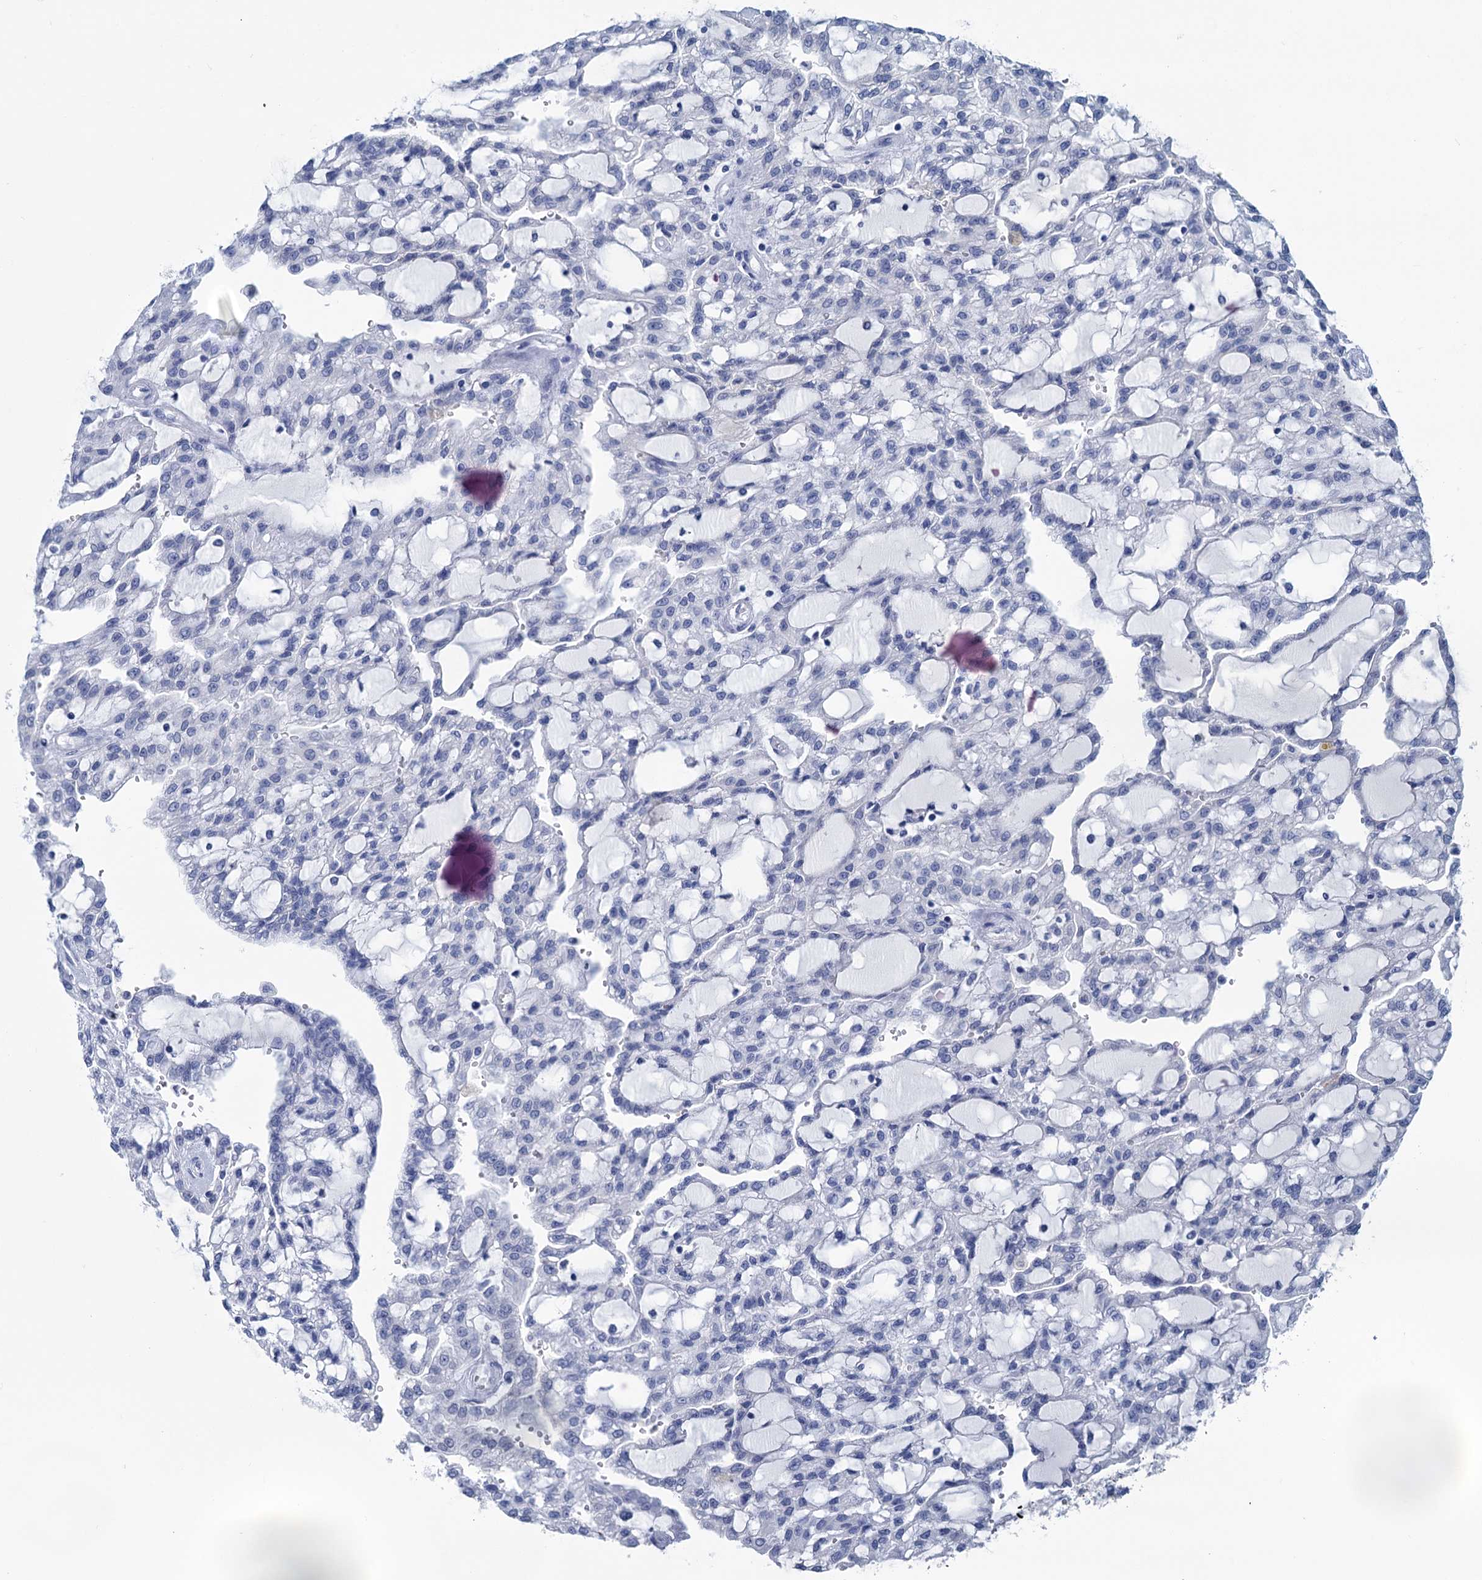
{"staining": {"intensity": "negative", "quantity": "none", "location": "none"}, "tissue": "renal cancer", "cell_type": "Tumor cells", "image_type": "cancer", "snomed": [{"axis": "morphology", "description": "Adenocarcinoma, NOS"}, {"axis": "topography", "description": "Kidney"}], "caption": "Immunohistochemistry histopathology image of neoplastic tissue: renal adenocarcinoma stained with DAB shows no significant protein staining in tumor cells.", "gene": "MYOZ3", "patient": {"sex": "male", "age": 63}}